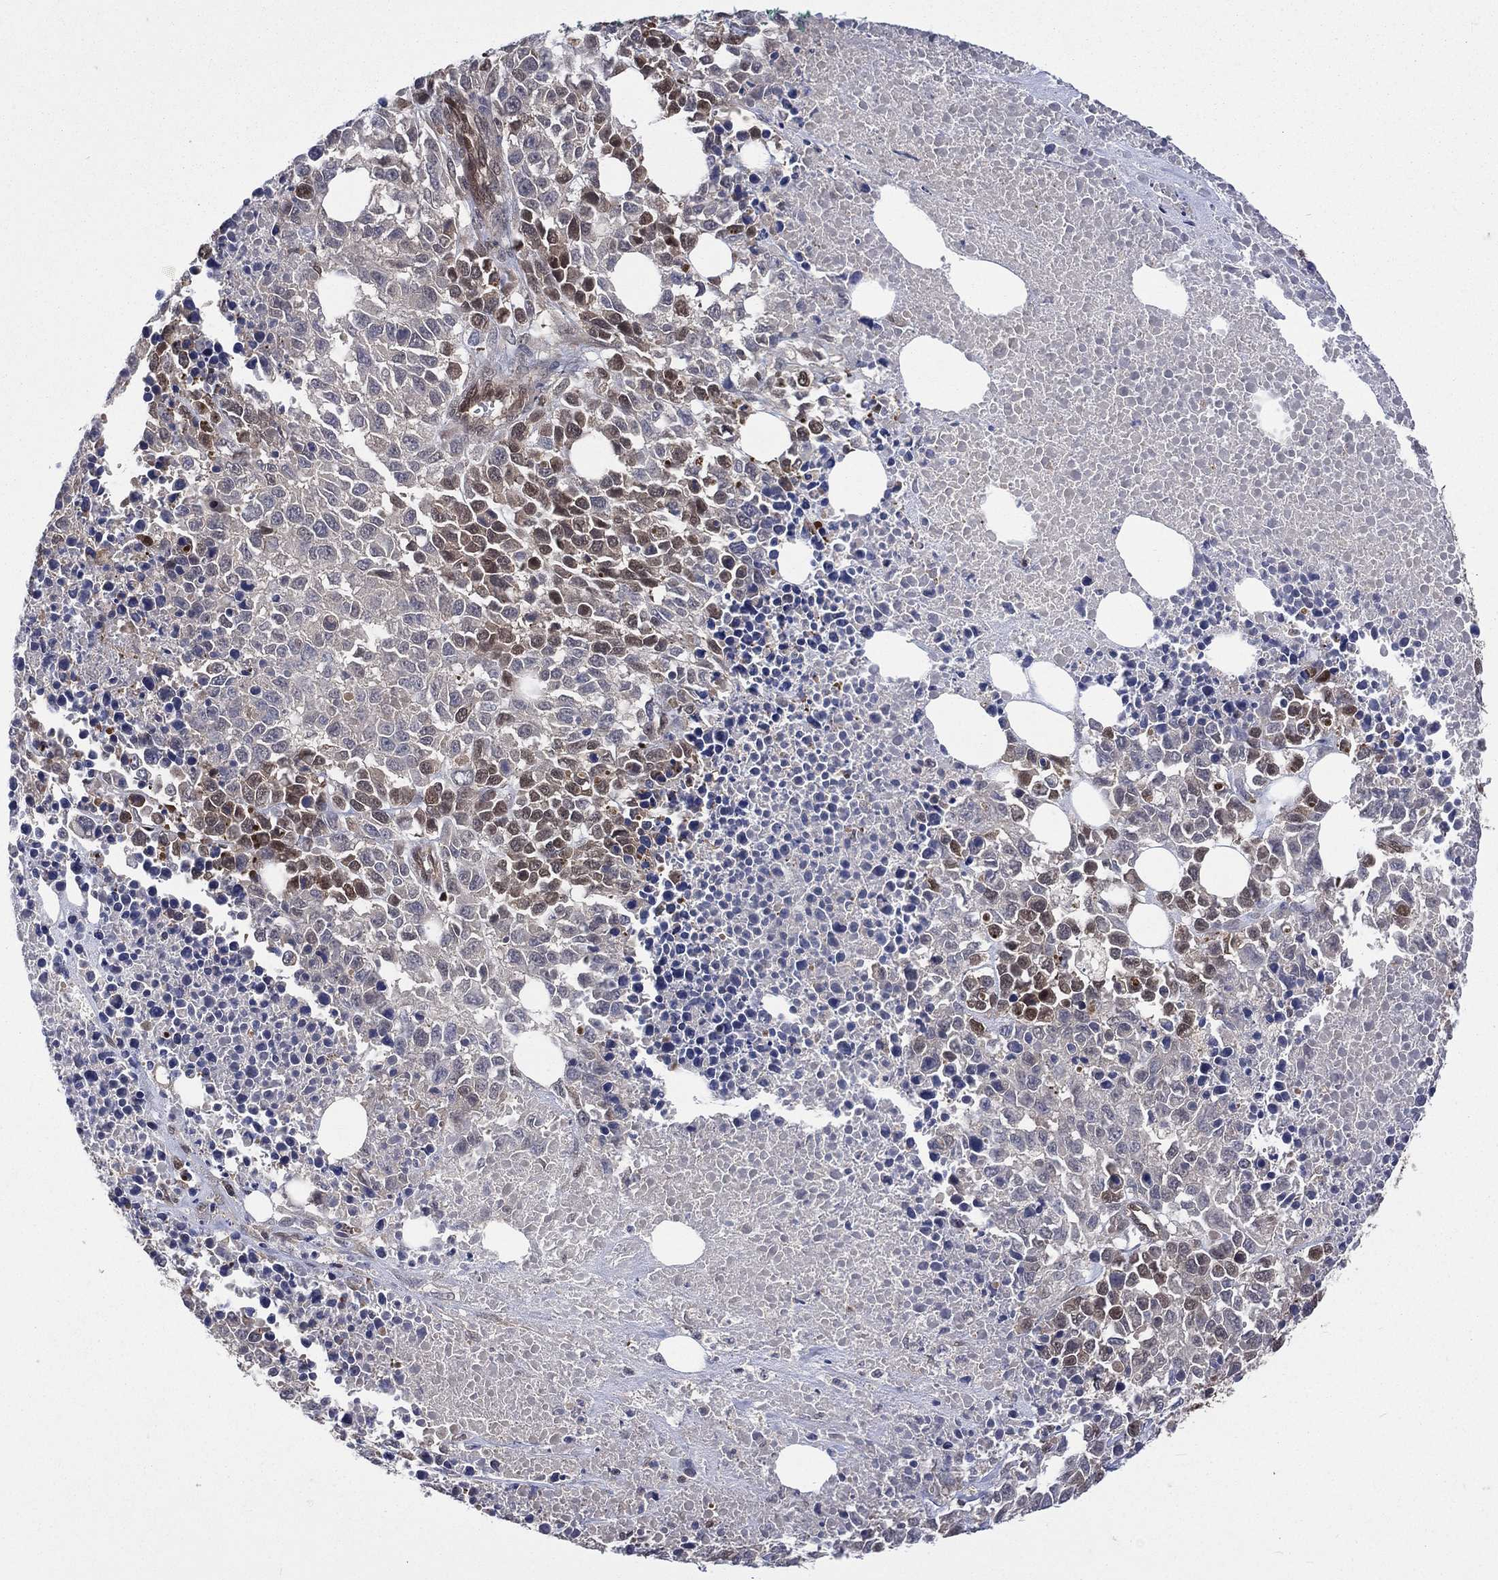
{"staining": {"intensity": "negative", "quantity": "none", "location": "none"}, "tissue": "melanoma", "cell_type": "Tumor cells", "image_type": "cancer", "snomed": [{"axis": "morphology", "description": "Malignant melanoma, Metastatic site"}, {"axis": "topography", "description": "Skin"}], "caption": "Immunohistochemistry of human melanoma shows no staining in tumor cells.", "gene": "MTAP", "patient": {"sex": "male", "age": 84}}